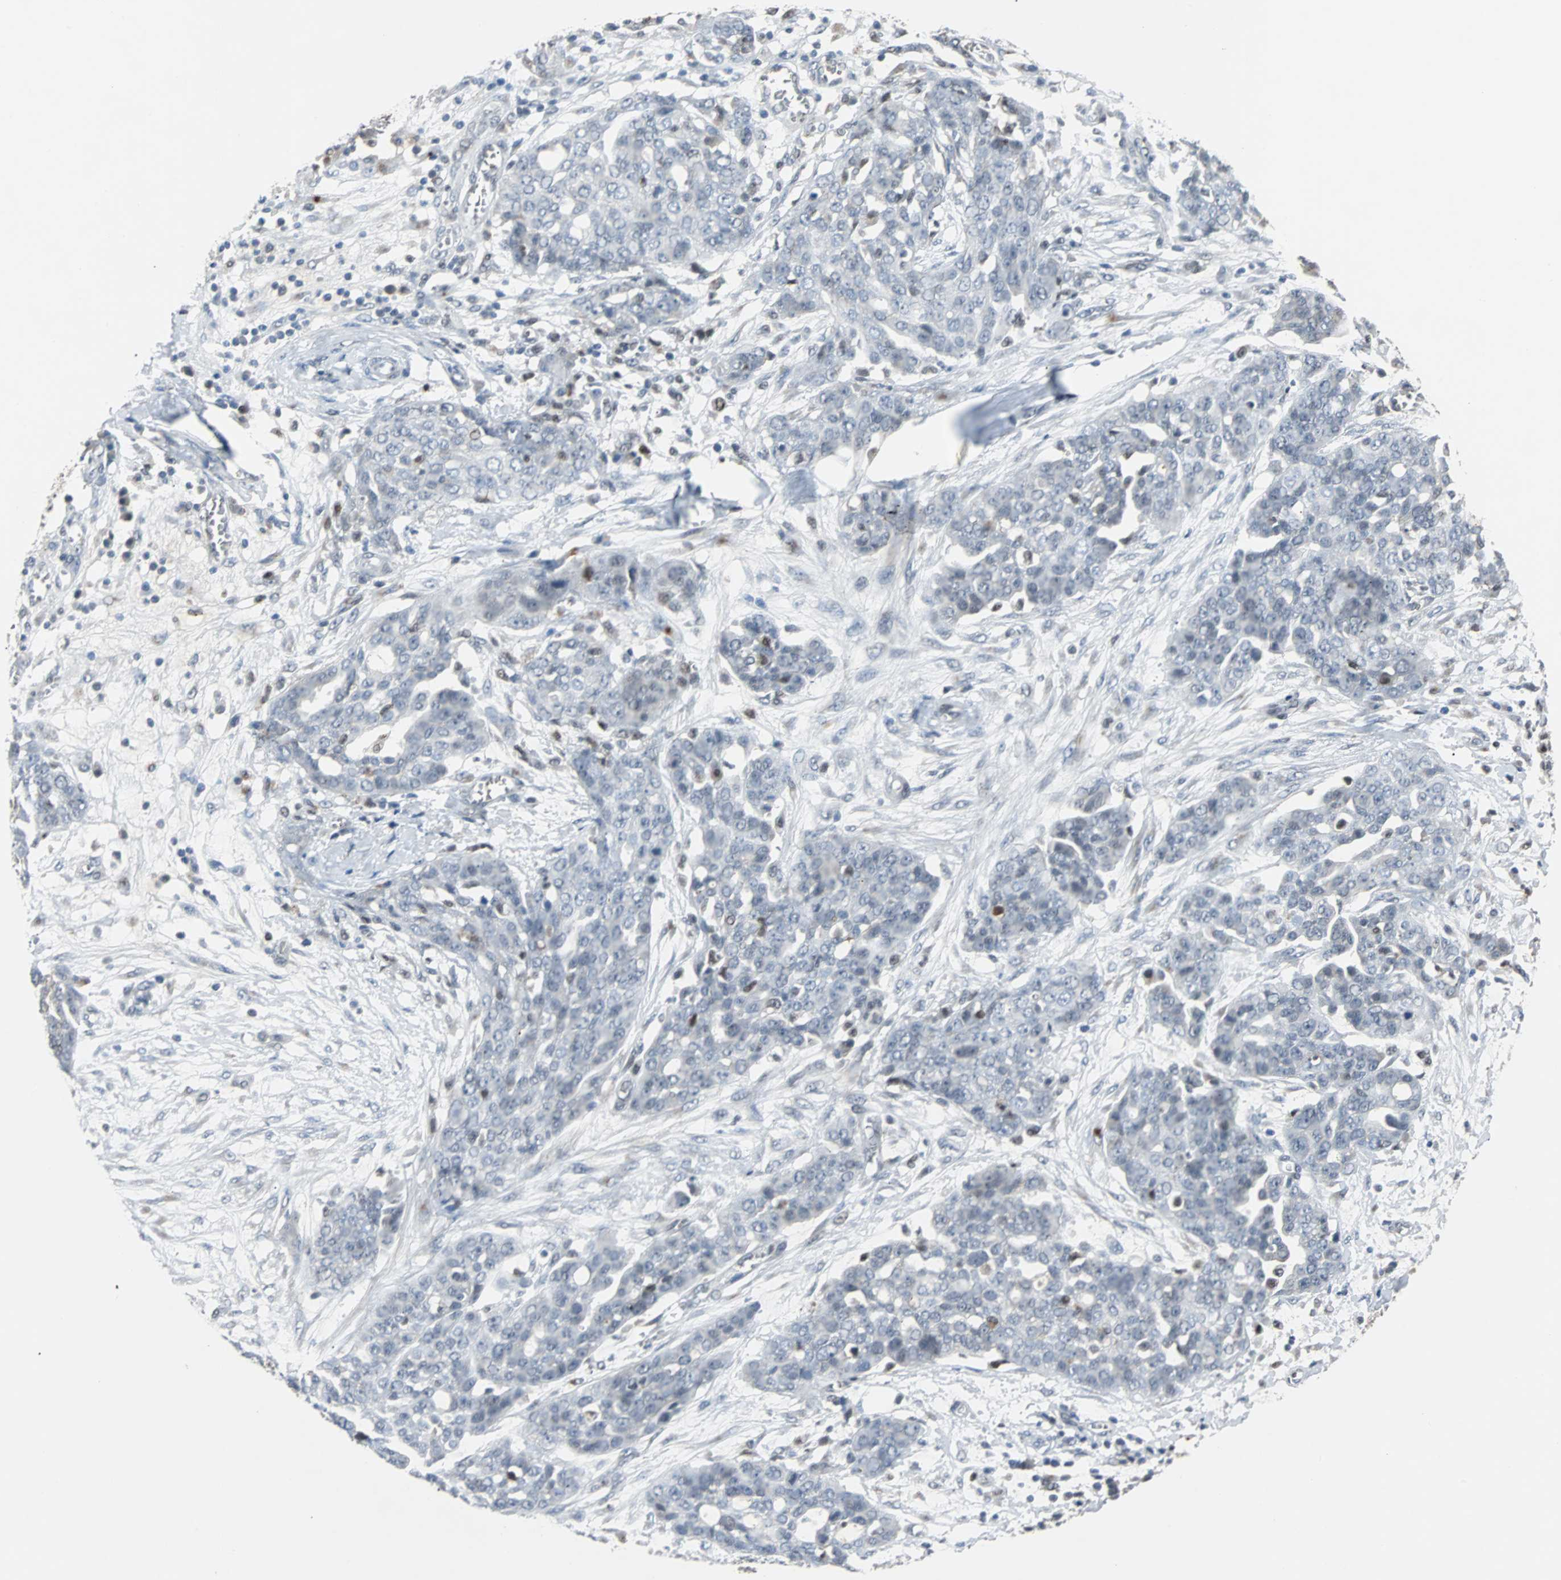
{"staining": {"intensity": "weak", "quantity": "25%-75%", "location": "nuclear"}, "tissue": "ovarian cancer", "cell_type": "Tumor cells", "image_type": "cancer", "snomed": [{"axis": "morphology", "description": "Cystadenocarcinoma, serous, NOS"}, {"axis": "topography", "description": "Soft tissue"}, {"axis": "topography", "description": "Ovary"}], "caption": "Ovarian serous cystadenocarcinoma stained with a protein marker demonstrates weak staining in tumor cells.", "gene": "HLX", "patient": {"sex": "female", "age": 57}}